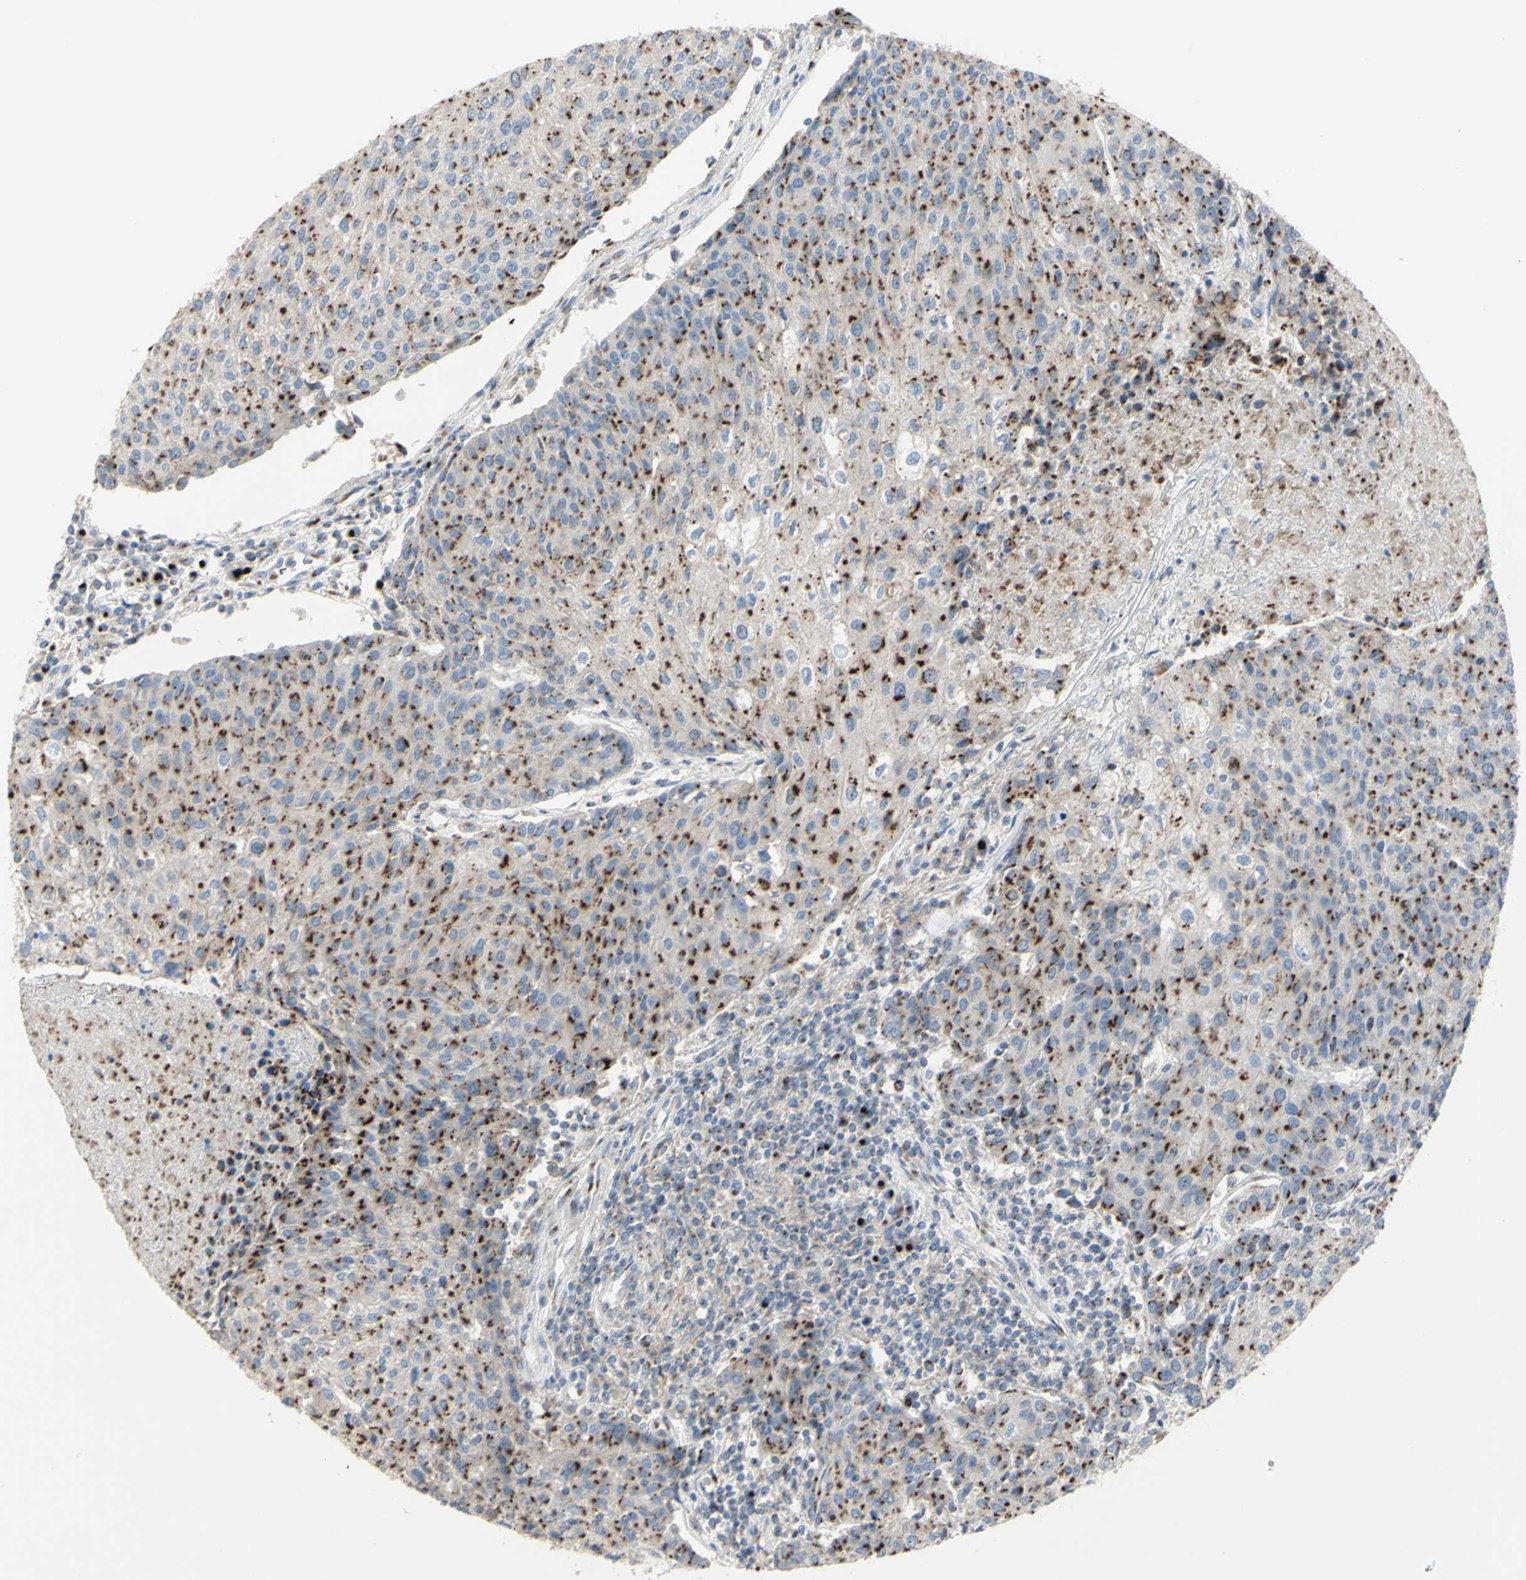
{"staining": {"intensity": "moderate", "quantity": ">75%", "location": "cytoplasmic/membranous"}, "tissue": "urothelial cancer", "cell_type": "Tumor cells", "image_type": "cancer", "snomed": [{"axis": "morphology", "description": "Urothelial carcinoma, High grade"}, {"axis": "topography", "description": "Urinary bladder"}], "caption": "Urothelial carcinoma (high-grade) stained with a brown dye shows moderate cytoplasmic/membranous positive positivity in about >75% of tumor cells.", "gene": "B4GALT3", "patient": {"sex": "female", "age": 85}}